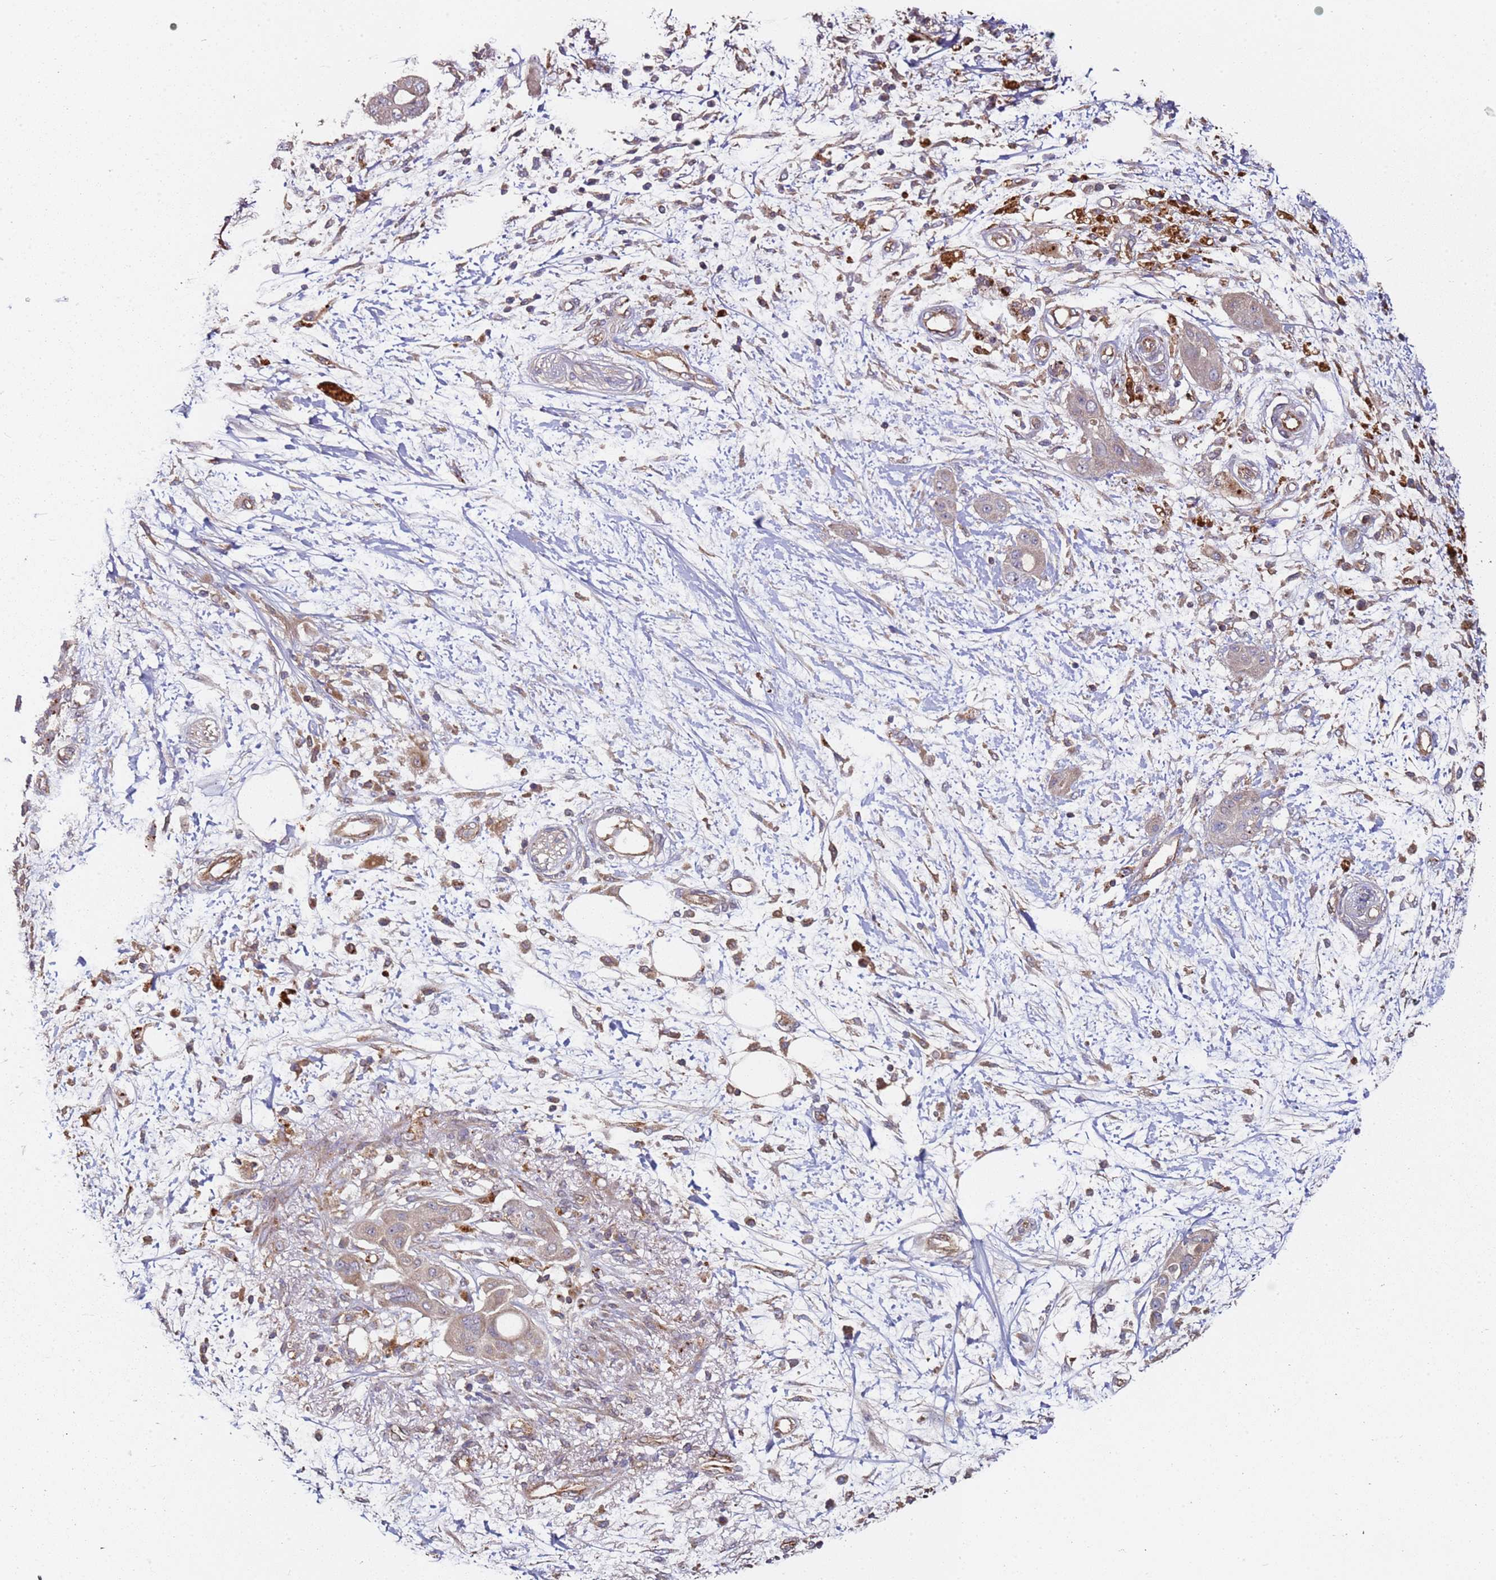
{"staining": {"intensity": "weak", "quantity": "<25%", "location": "cytoplasmic/membranous"}, "tissue": "pancreatic cancer", "cell_type": "Tumor cells", "image_type": "cancer", "snomed": [{"axis": "morphology", "description": "Adenocarcinoma, NOS"}, {"axis": "topography", "description": "Pancreas"}], "caption": "Immunohistochemical staining of pancreatic cancer shows no significant staining in tumor cells.", "gene": "SCGB2B2", "patient": {"sex": "male", "age": 68}}